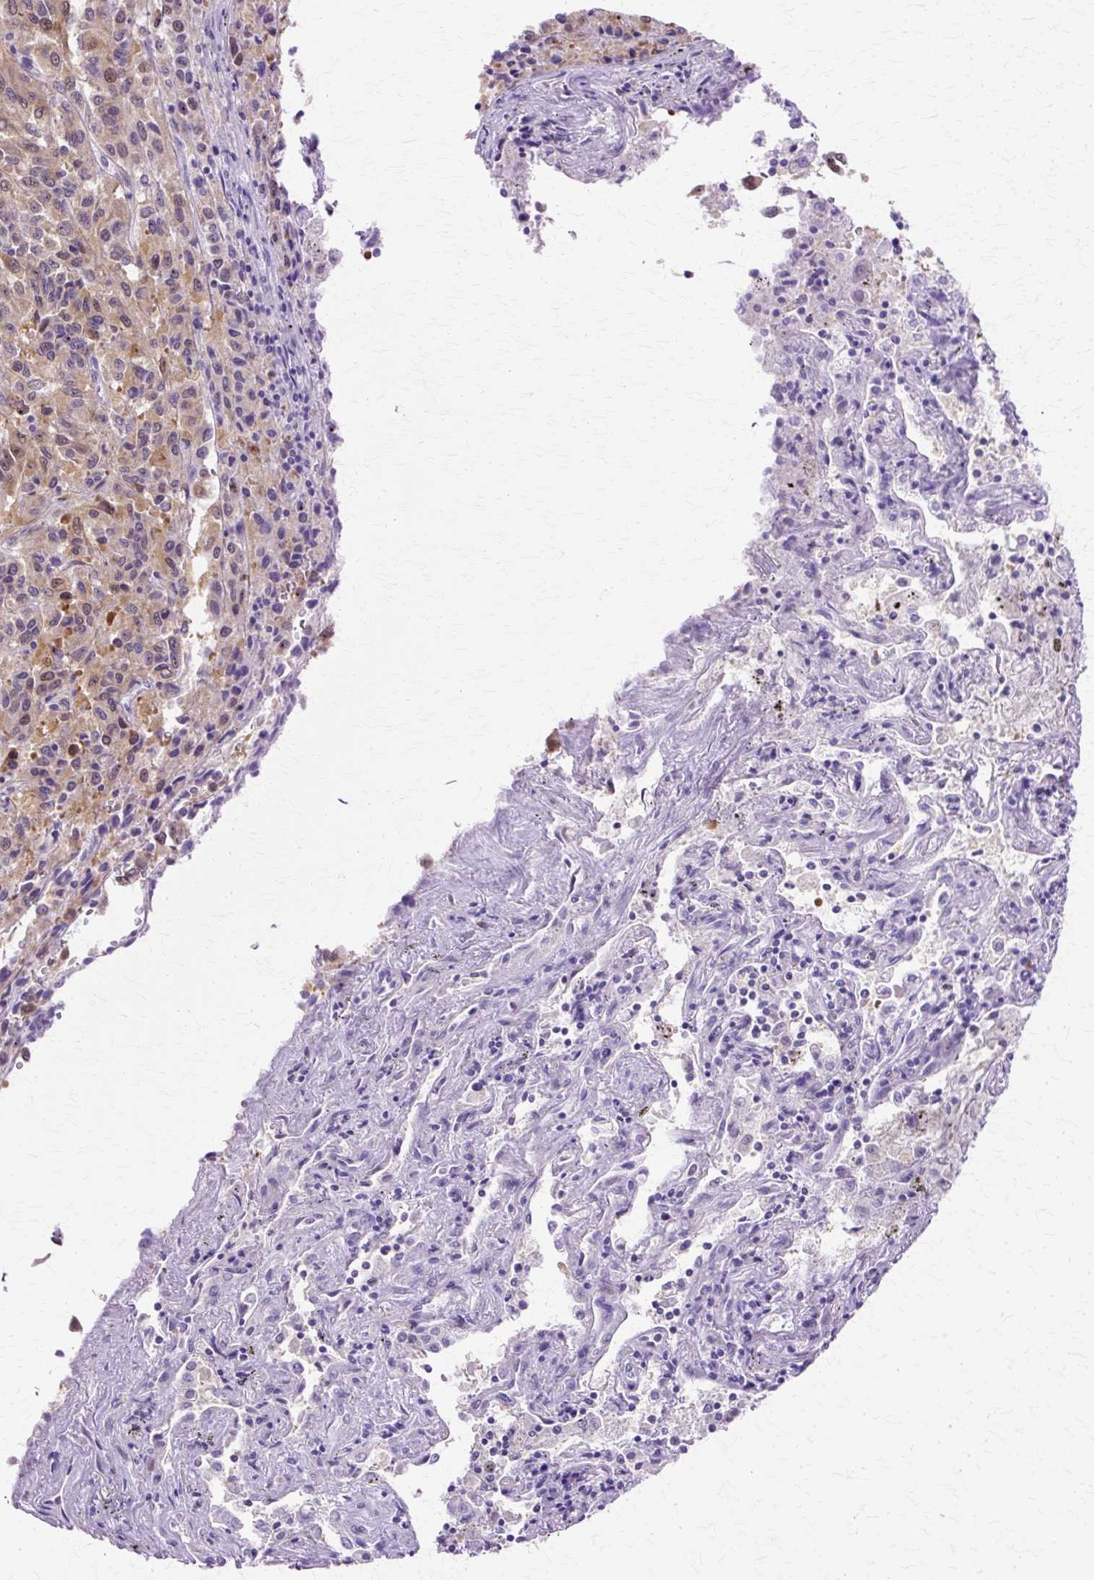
{"staining": {"intensity": "moderate", "quantity": ">75%", "location": "cytoplasmic/membranous,nuclear"}, "tissue": "melanoma", "cell_type": "Tumor cells", "image_type": "cancer", "snomed": [{"axis": "morphology", "description": "Malignant melanoma, Metastatic site"}, {"axis": "topography", "description": "Lung"}], "caption": "Protein staining by immunohistochemistry (IHC) exhibits moderate cytoplasmic/membranous and nuclear positivity in approximately >75% of tumor cells in malignant melanoma (metastatic site).", "gene": "HSPA8", "patient": {"sex": "male", "age": 64}}